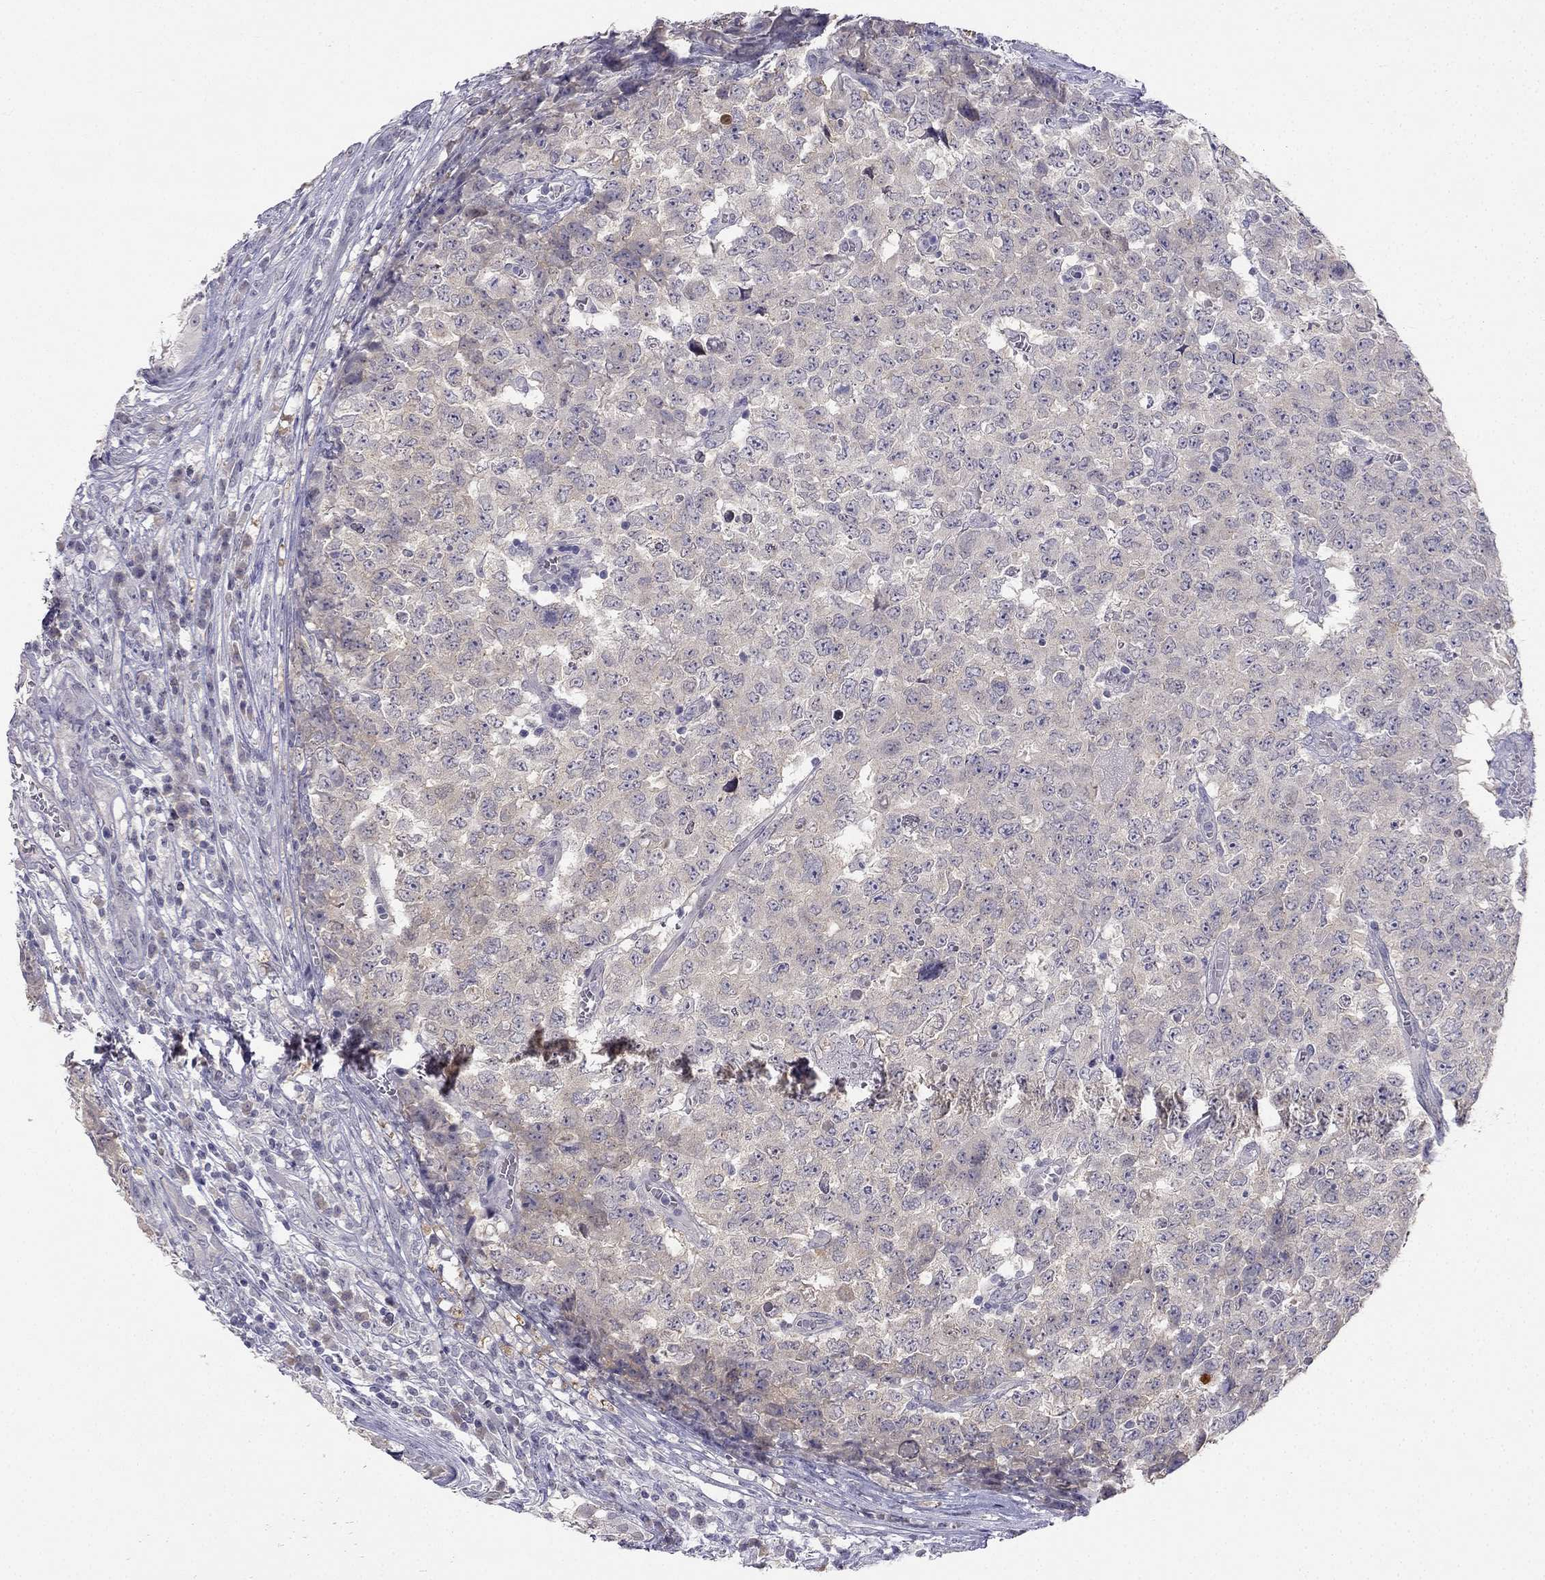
{"staining": {"intensity": "negative", "quantity": "none", "location": "none"}, "tissue": "testis cancer", "cell_type": "Tumor cells", "image_type": "cancer", "snomed": [{"axis": "morphology", "description": "Carcinoma, Embryonal, NOS"}, {"axis": "topography", "description": "Testis"}], "caption": "DAB (3,3'-diaminobenzidine) immunohistochemical staining of embryonal carcinoma (testis) exhibits no significant expression in tumor cells.", "gene": "C16orf89", "patient": {"sex": "male", "age": 23}}